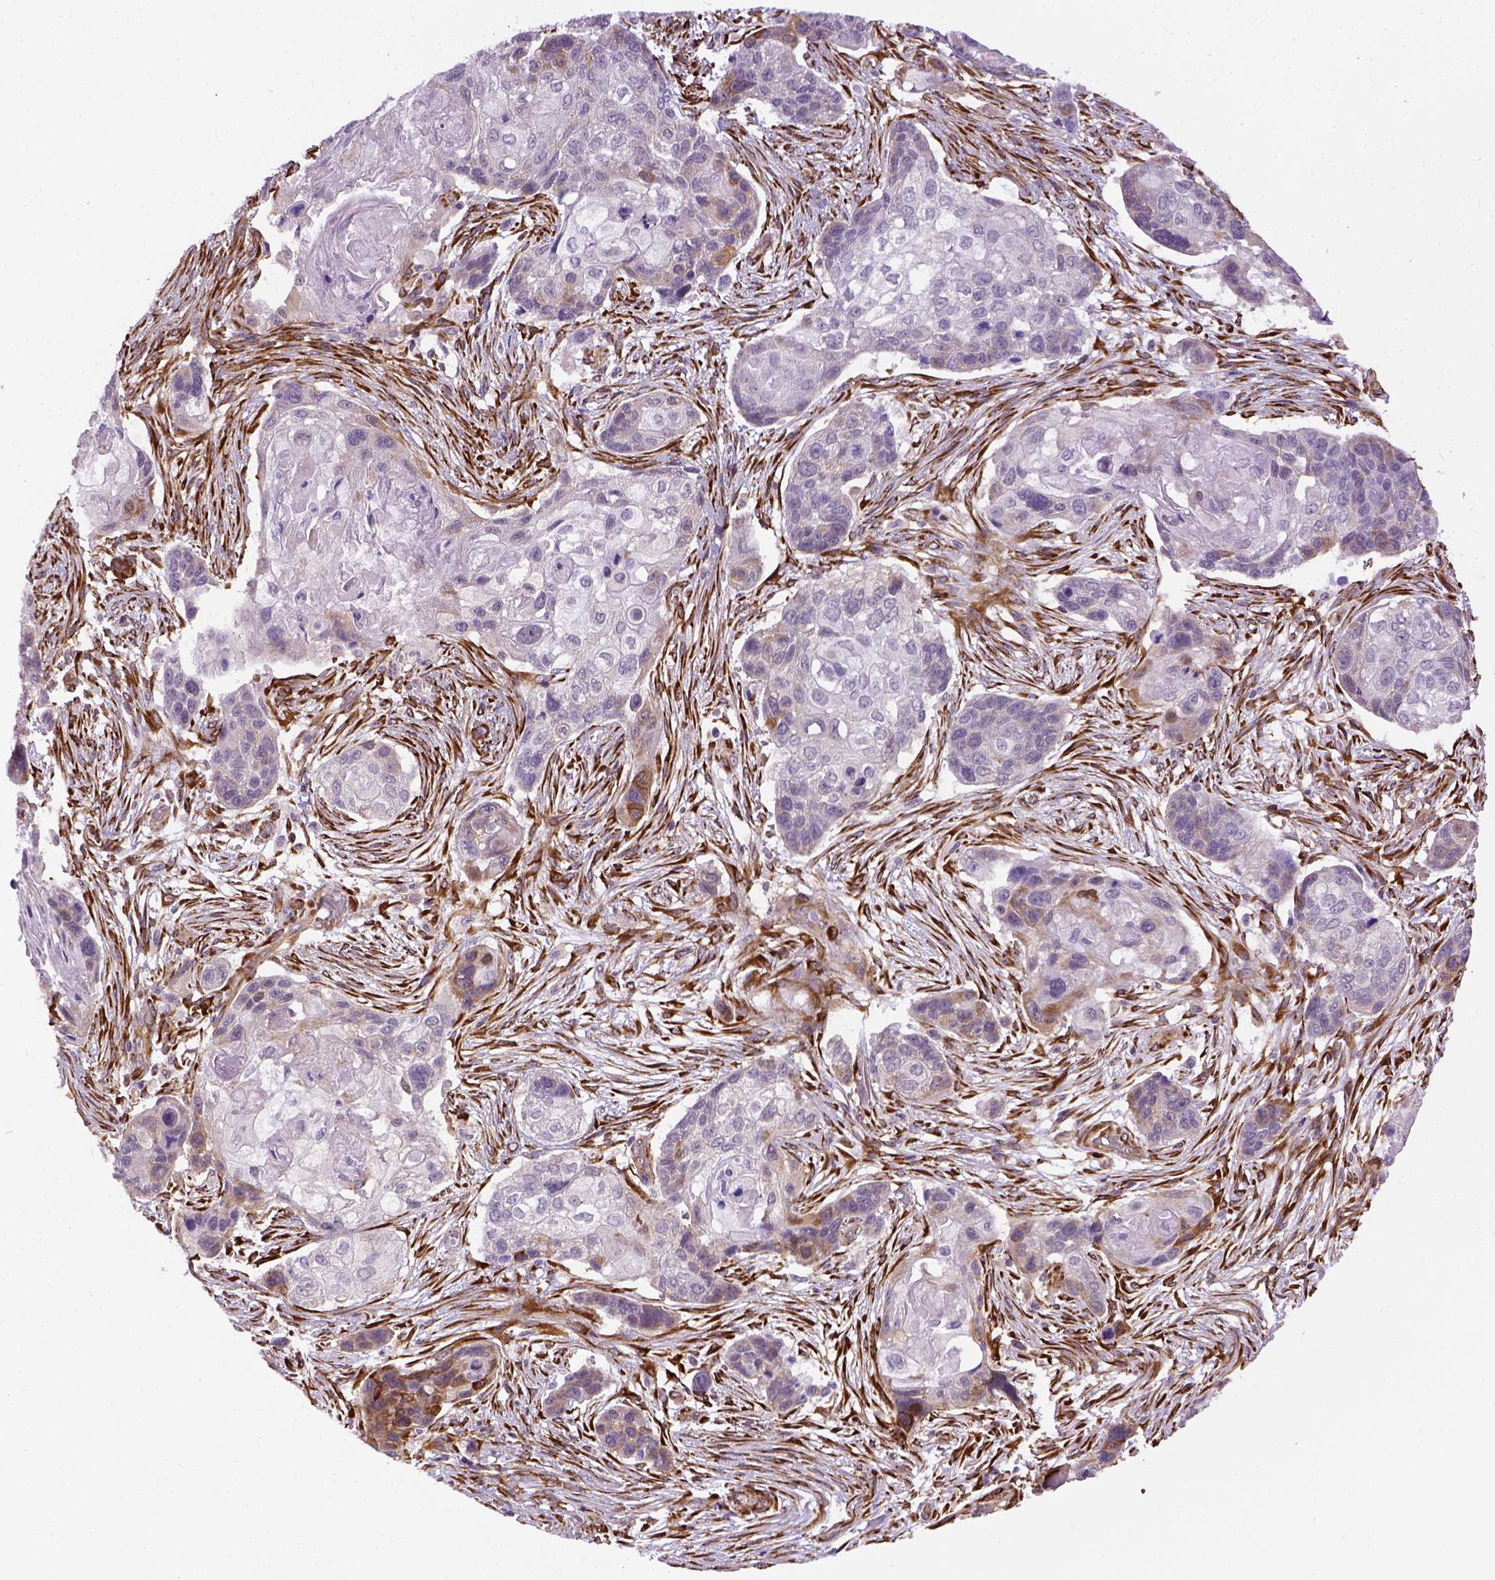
{"staining": {"intensity": "moderate", "quantity": "<25%", "location": "cytoplasmic/membranous"}, "tissue": "lung cancer", "cell_type": "Tumor cells", "image_type": "cancer", "snomed": [{"axis": "morphology", "description": "Squamous cell carcinoma, NOS"}, {"axis": "topography", "description": "Lung"}], "caption": "High-magnification brightfield microscopy of lung cancer (squamous cell carcinoma) stained with DAB (brown) and counterstained with hematoxylin (blue). tumor cells exhibit moderate cytoplasmic/membranous staining is seen in about<25% of cells.", "gene": "KAZN", "patient": {"sex": "male", "age": 69}}